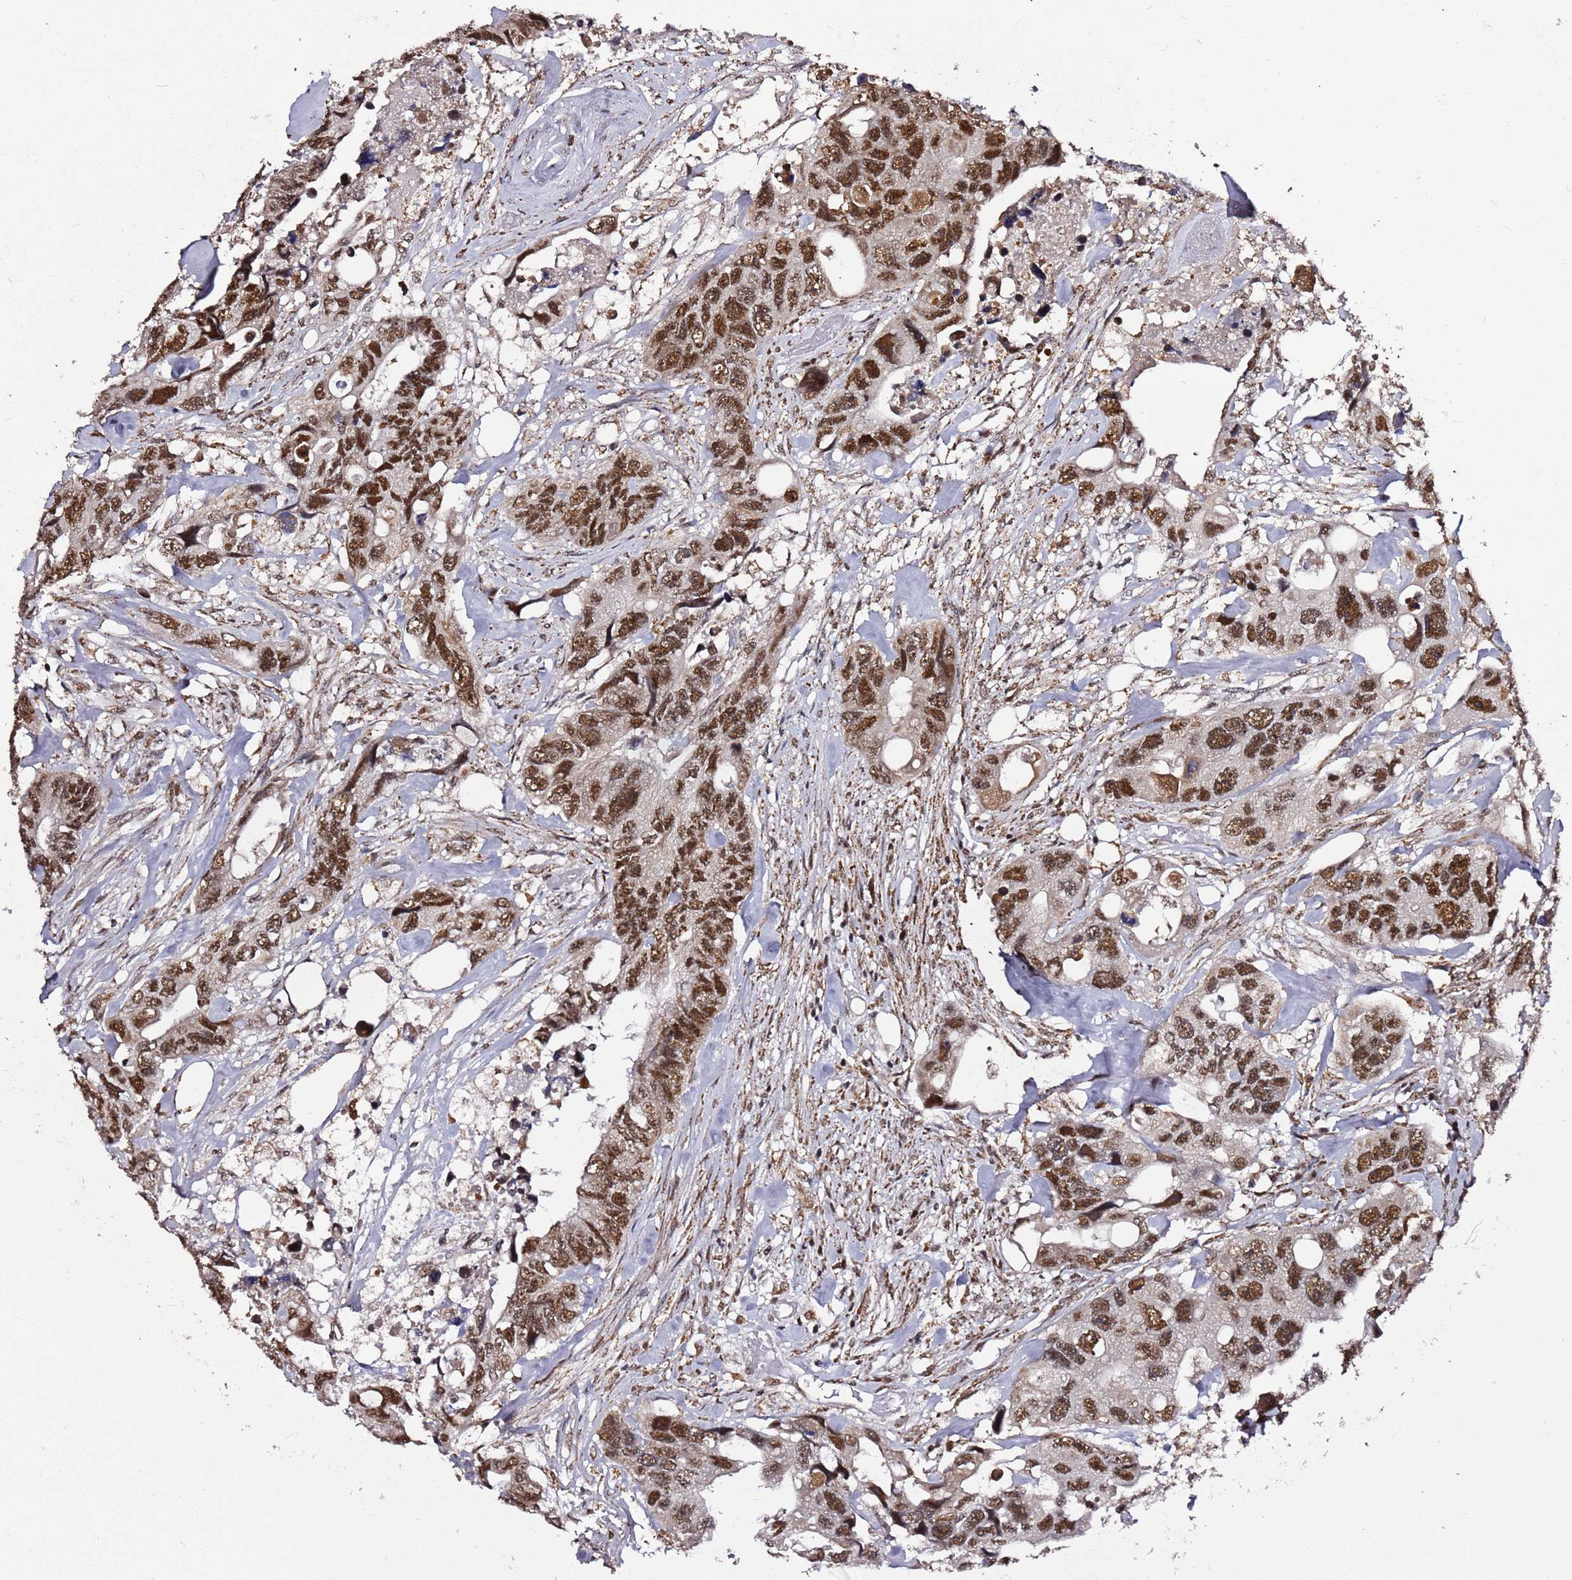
{"staining": {"intensity": "moderate", "quantity": ">75%", "location": "nuclear"}, "tissue": "colorectal cancer", "cell_type": "Tumor cells", "image_type": "cancer", "snomed": [{"axis": "morphology", "description": "Adenocarcinoma, NOS"}, {"axis": "topography", "description": "Rectum"}], "caption": "Immunohistochemistry of colorectal cancer (adenocarcinoma) shows medium levels of moderate nuclear expression in approximately >75% of tumor cells. (Brightfield microscopy of DAB IHC at high magnification).", "gene": "AKAP8L", "patient": {"sex": "male", "age": 57}}